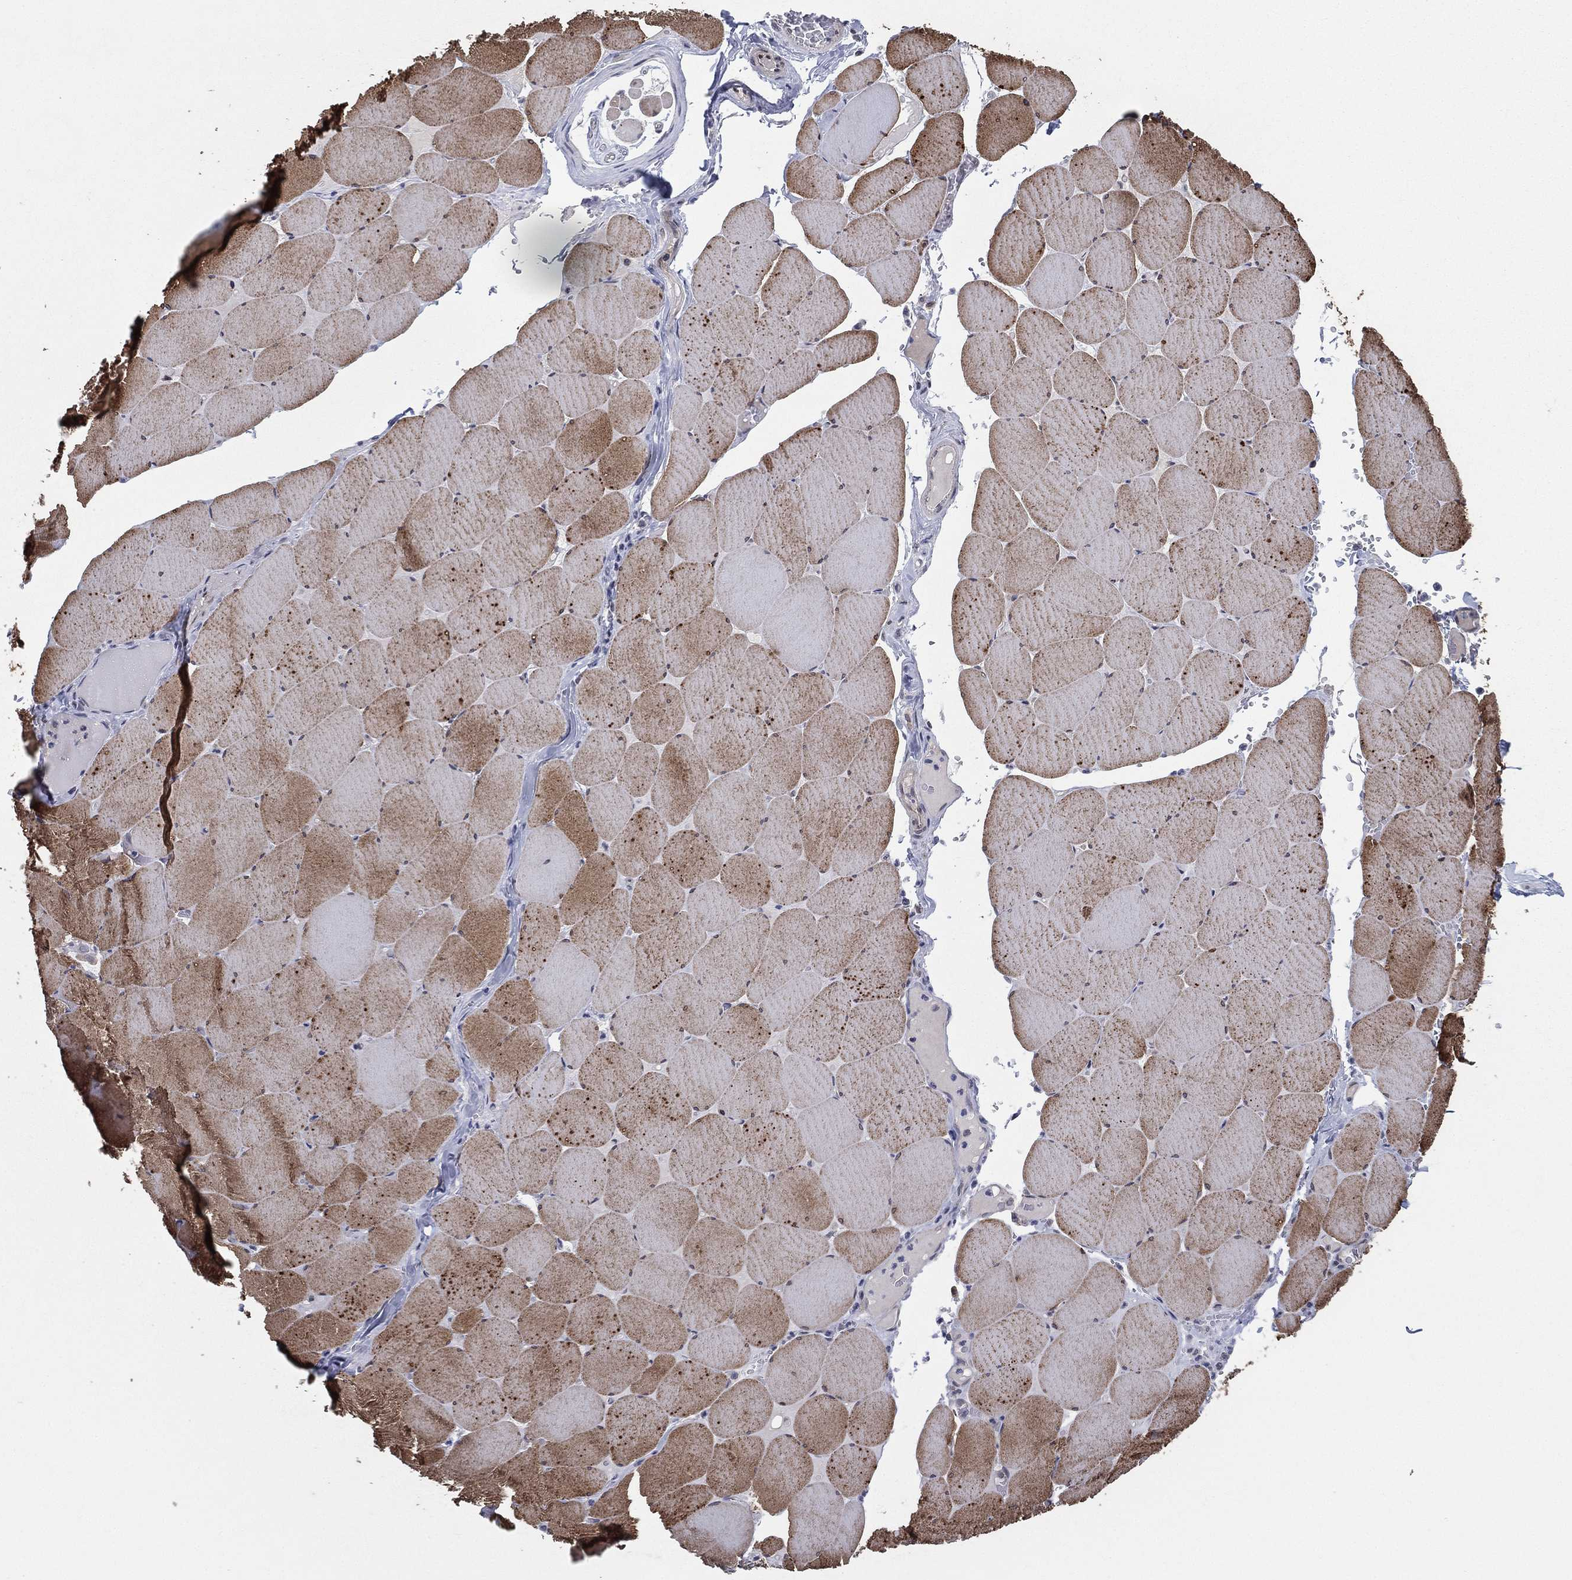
{"staining": {"intensity": "moderate", "quantity": ">75%", "location": "cytoplasmic/membranous"}, "tissue": "skeletal muscle", "cell_type": "Myocytes", "image_type": "normal", "snomed": [{"axis": "morphology", "description": "Normal tissue, NOS"}, {"axis": "morphology", "description": "Malignant melanoma, Metastatic site"}, {"axis": "topography", "description": "Skeletal muscle"}], "caption": "Protein staining of normal skeletal muscle shows moderate cytoplasmic/membranous staining in approximately >75% of myocytes.", "gene": "KAT14", "patient": {"sex": "male", "age": 50}}